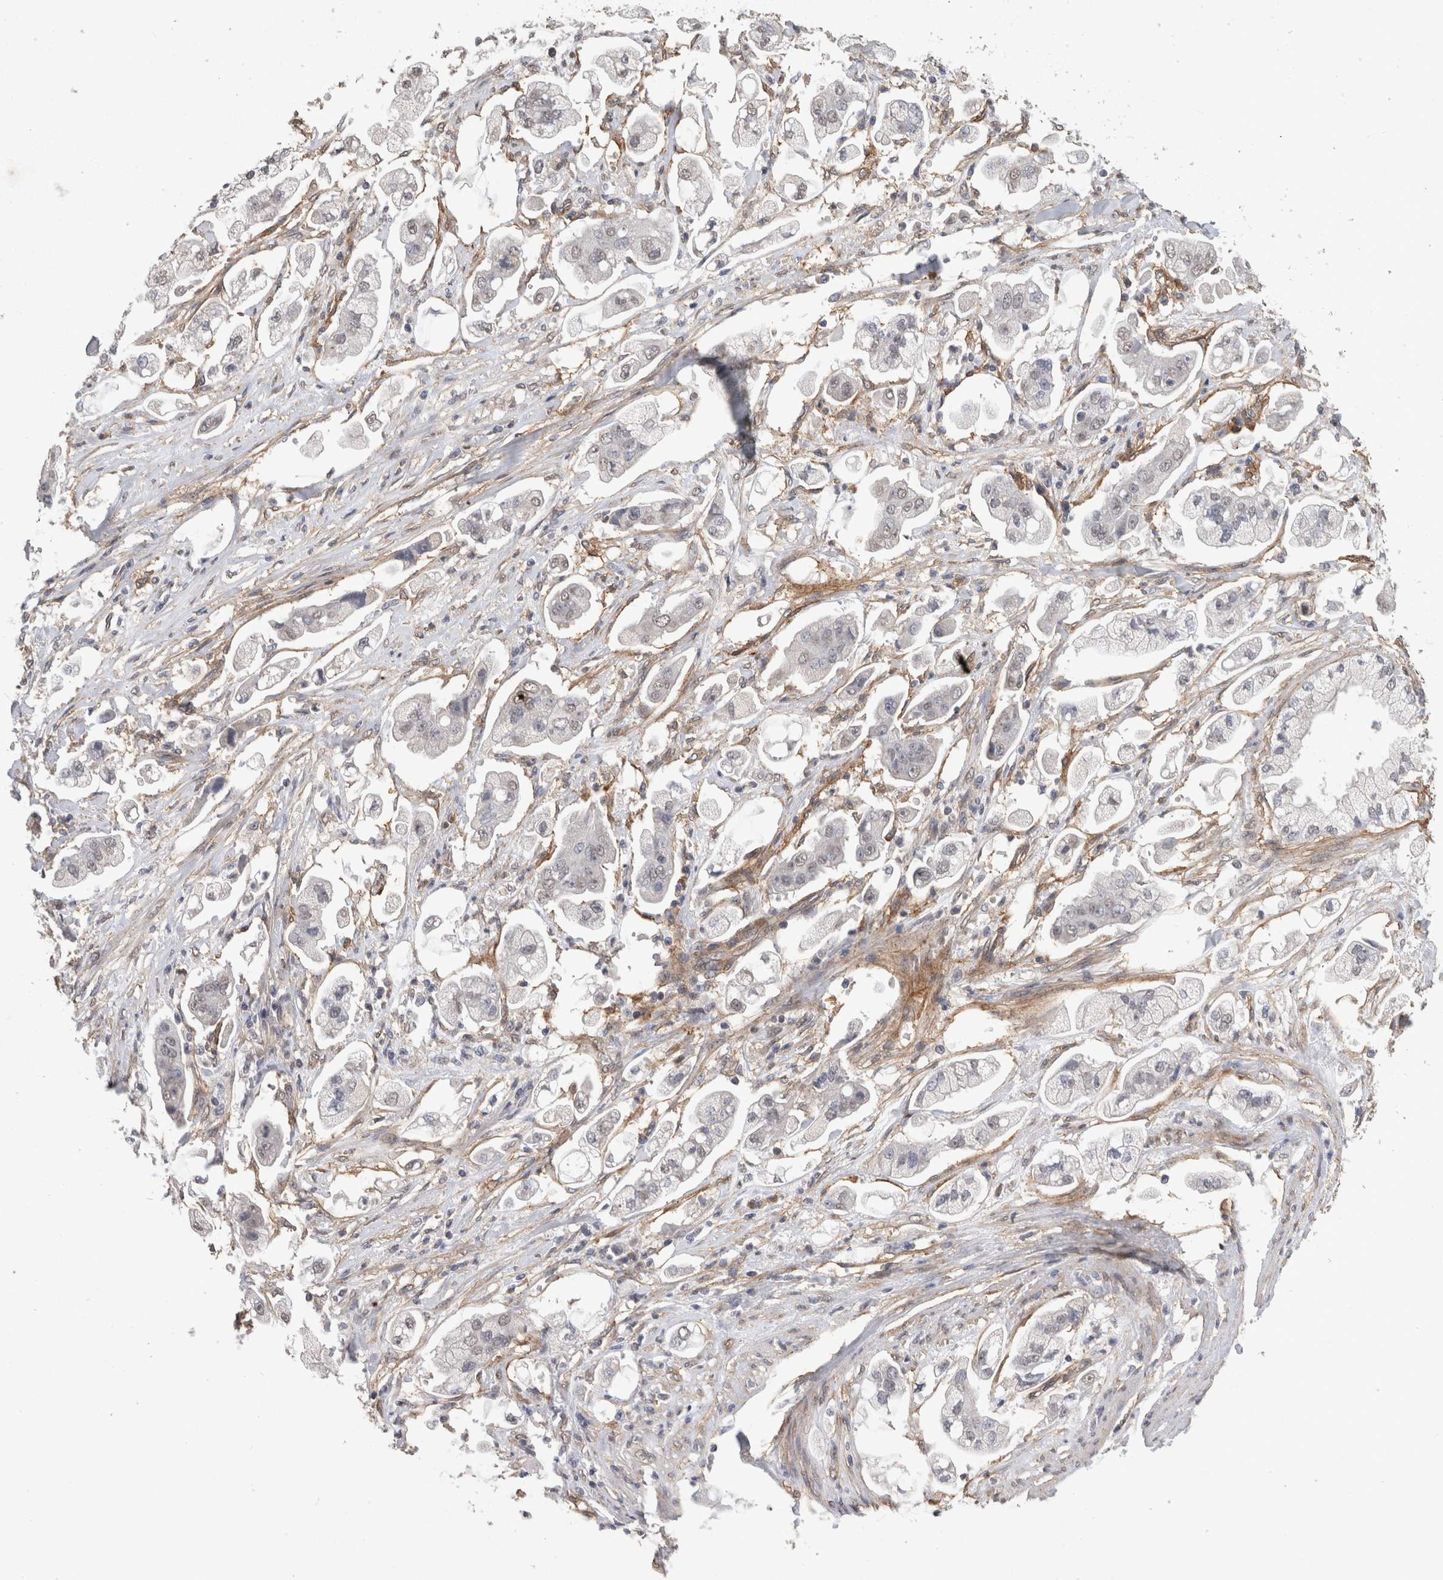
{"staining": {"intensity": "negative", "quantity": "none", "location": "none"}, "tissue": "stomach cancer", "cell_type": "Tumor cells", "image_type": "cancer", "snomed": [{"axis": "morphology", "description": "Adenocarcinoma, NOS"}, {"axis": "topography", "description": "Stomach"}], "caption": "The image shows no significant positivity in tumor cells of stomach cancer.", "gene": "RECK", "patient": {"sex": "male", "age": 62}}